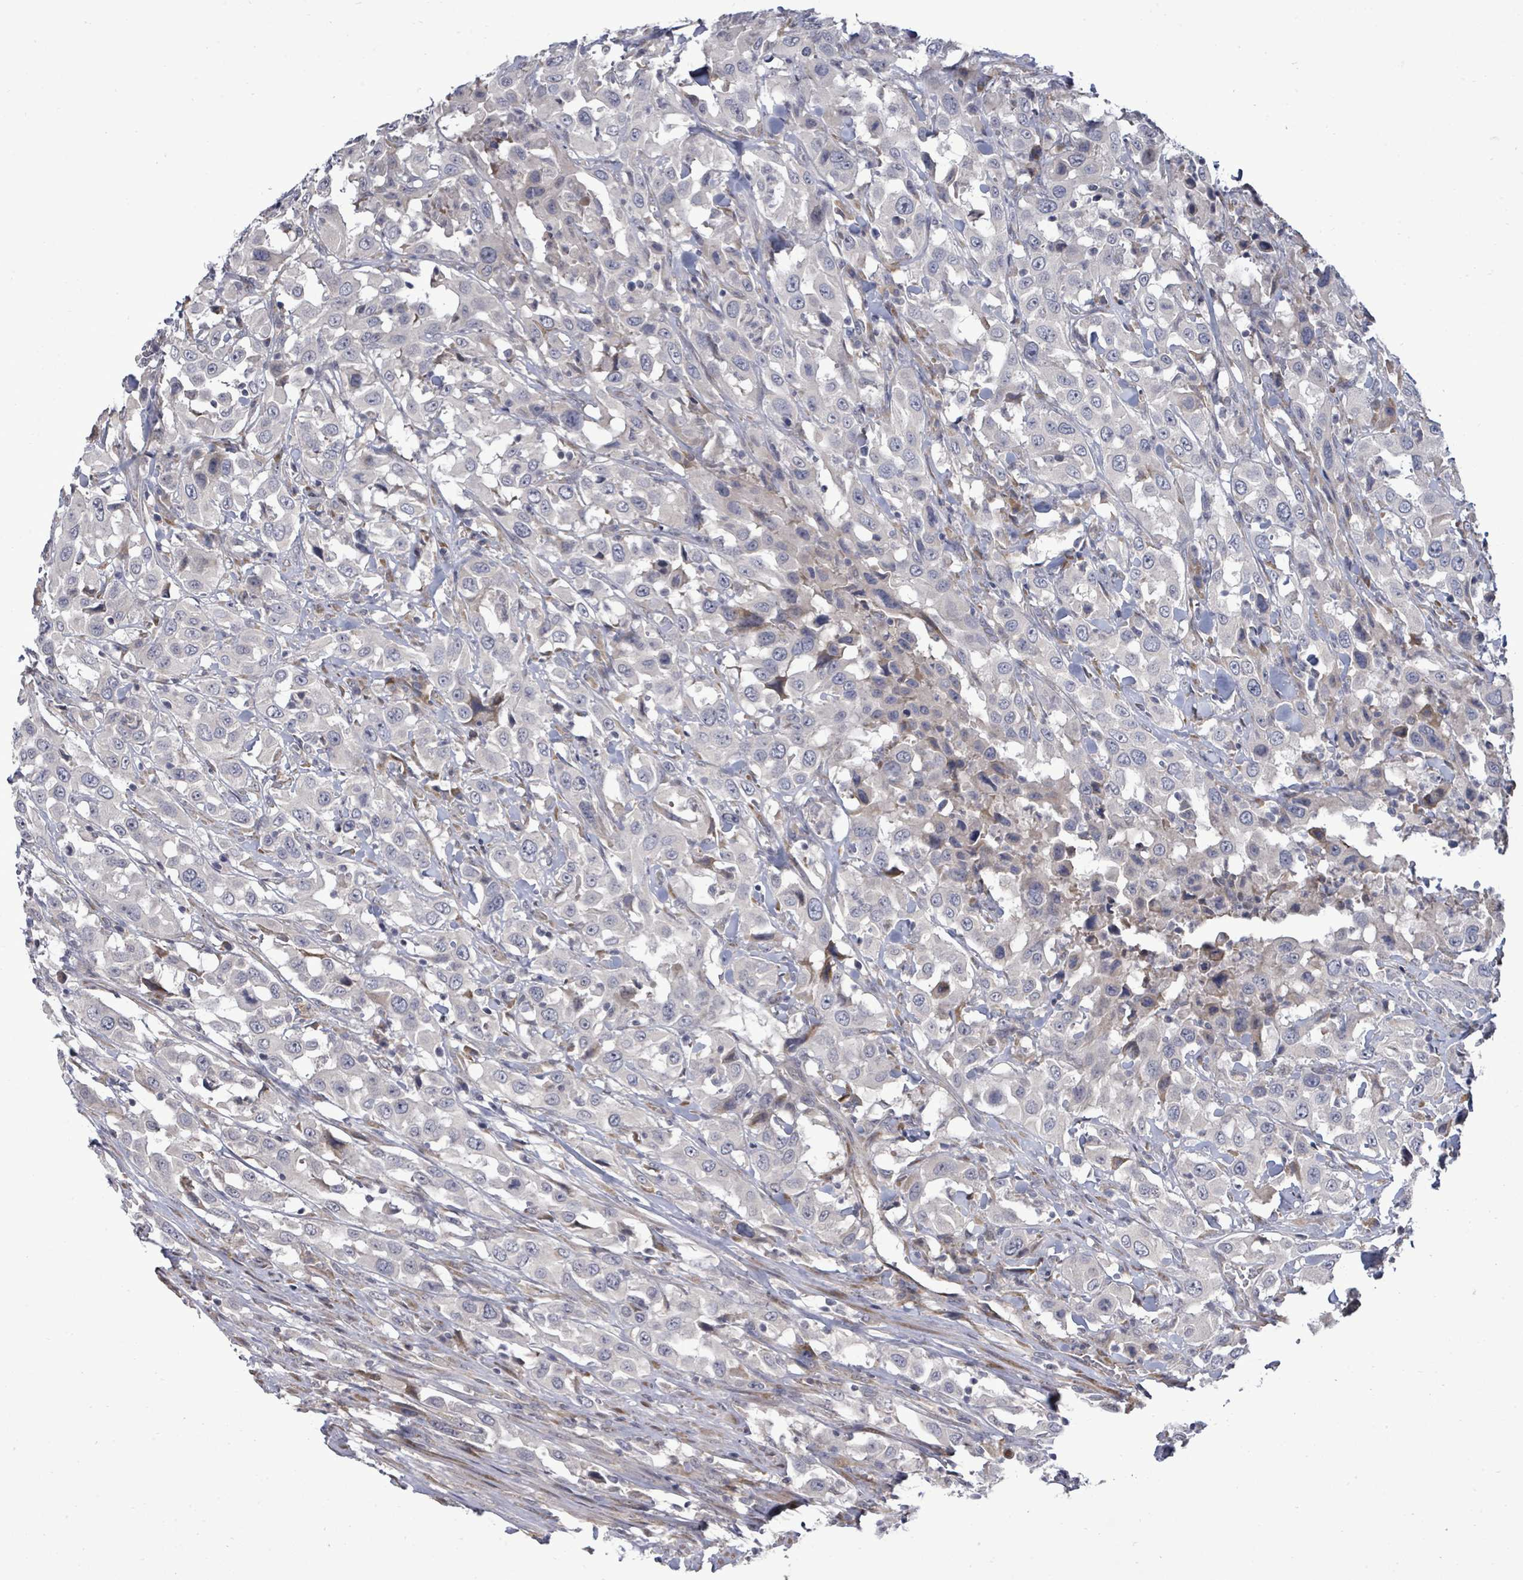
{"staining": {"intensity": "negative", "quantity": "none", "location": "none"}, "tissue": "urothelial cancer", "cell_type": "Tumor cells", "image_type": "cancer", "snomed": [{"axis": "morphology", "description": "Urothelial carcinoma, High grade"}, {"axis": "topography", "description": "Urinary bladder"}], "caption": "High magnification brightfield microscopy of high-grade urothelial carcinoma stained with DAB (3,3'-diaminobenzidine) (brown) and counterstained with hematoxylin (blue): tumor cells show no significant staining.", "gene": "POMGNT2", "patient": {"sex": "male", "age": 61}}